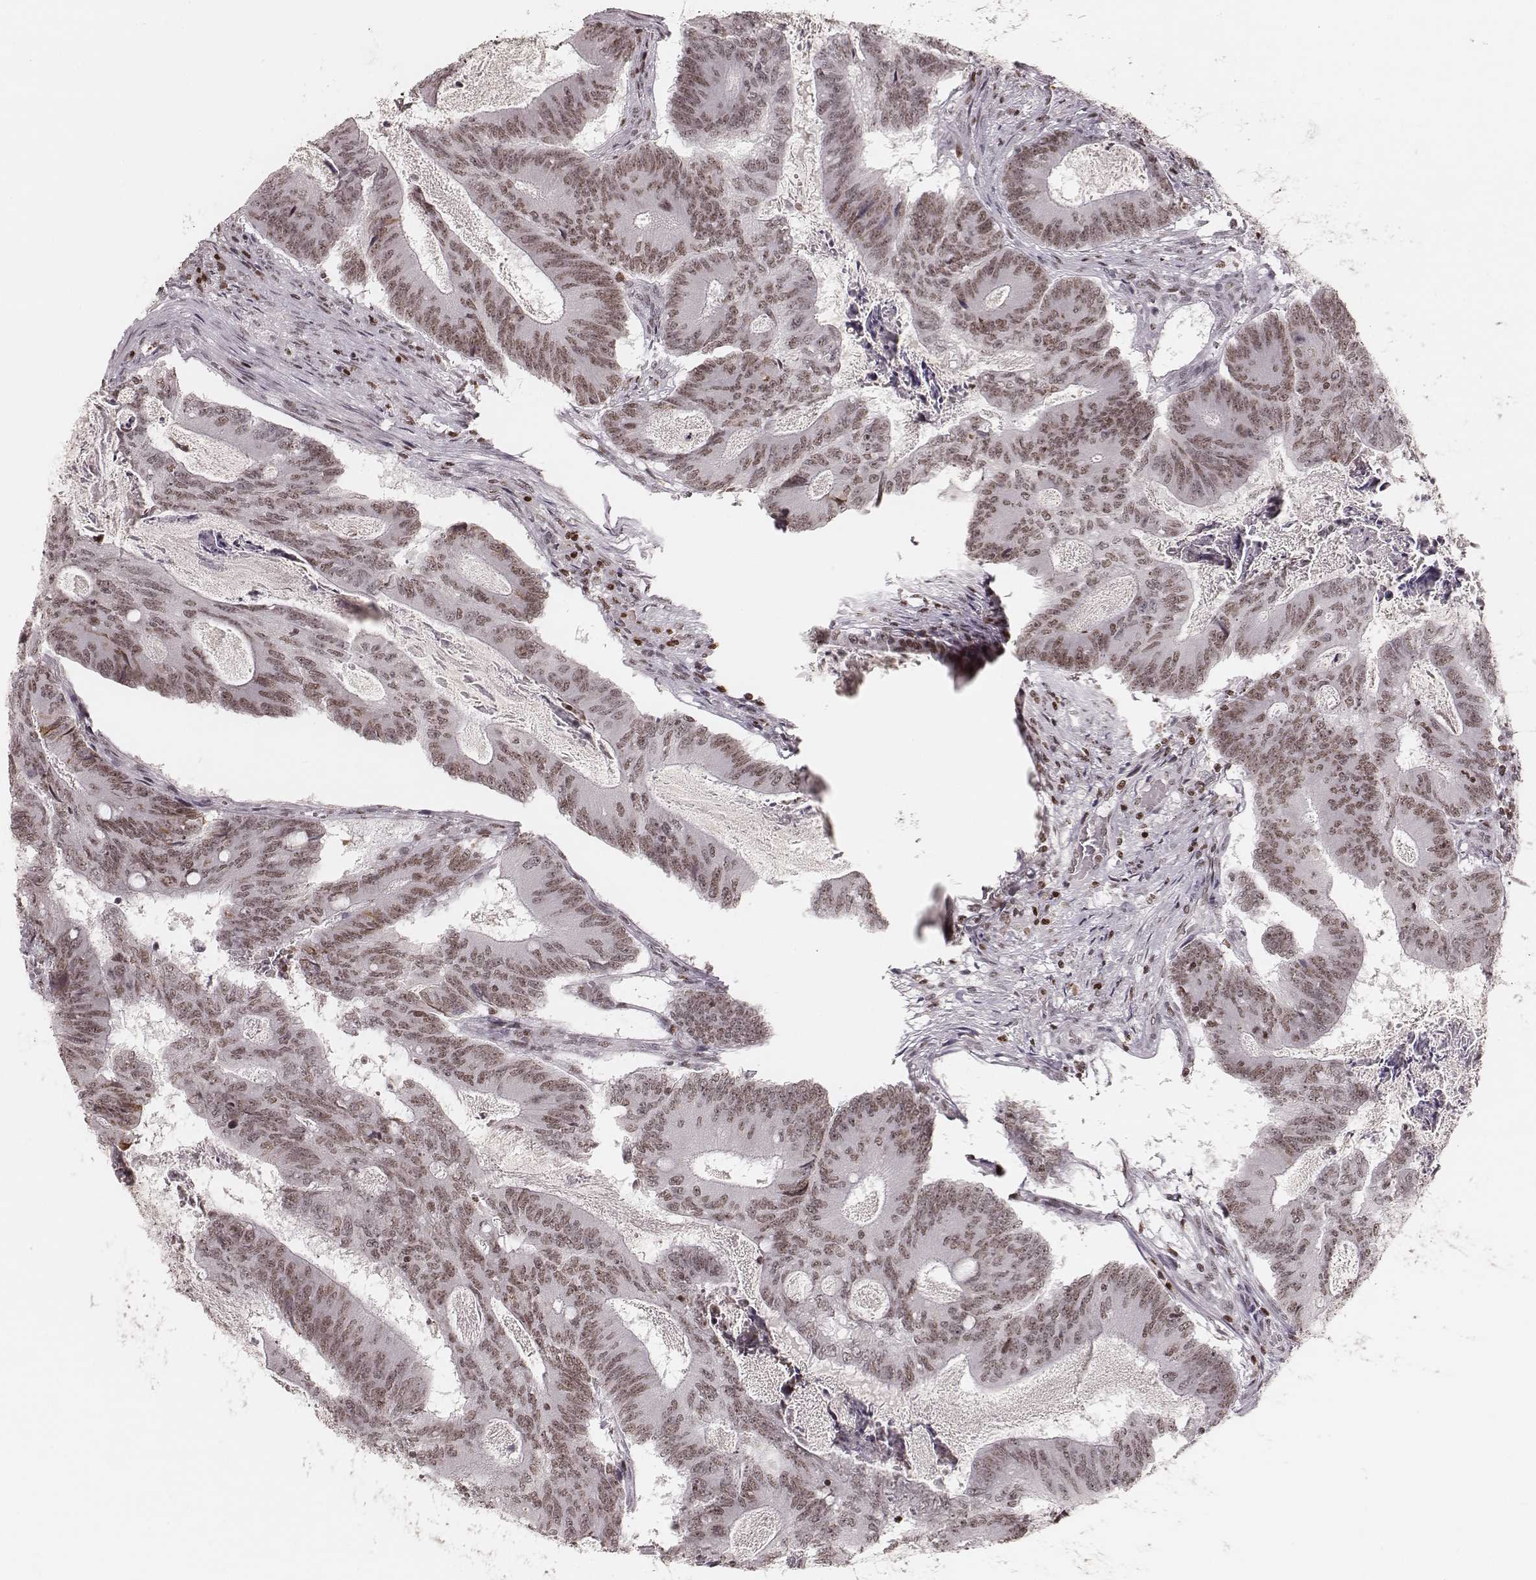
{"staining": {"intensity": "moderate", "quantity": ">75%", "location": "nuclear"}, "tissue": "colorectal cancer", "cell_type": "Tumor cells", "image_type": "cancer", "snomed": [{"axis": "morphology", "description": "Adenocarcinoma, NOS"}, {"axis": "topography", "description": "Colon"}], "caption": "There is medium levels of moderate nuclear expression in tumor cells of adenocarcinoma (colorectal), as demonstrated by immunohistochemical staining (brown color).", "gene": "PARP1", "patient": {"sex": "female", "age": 70}}